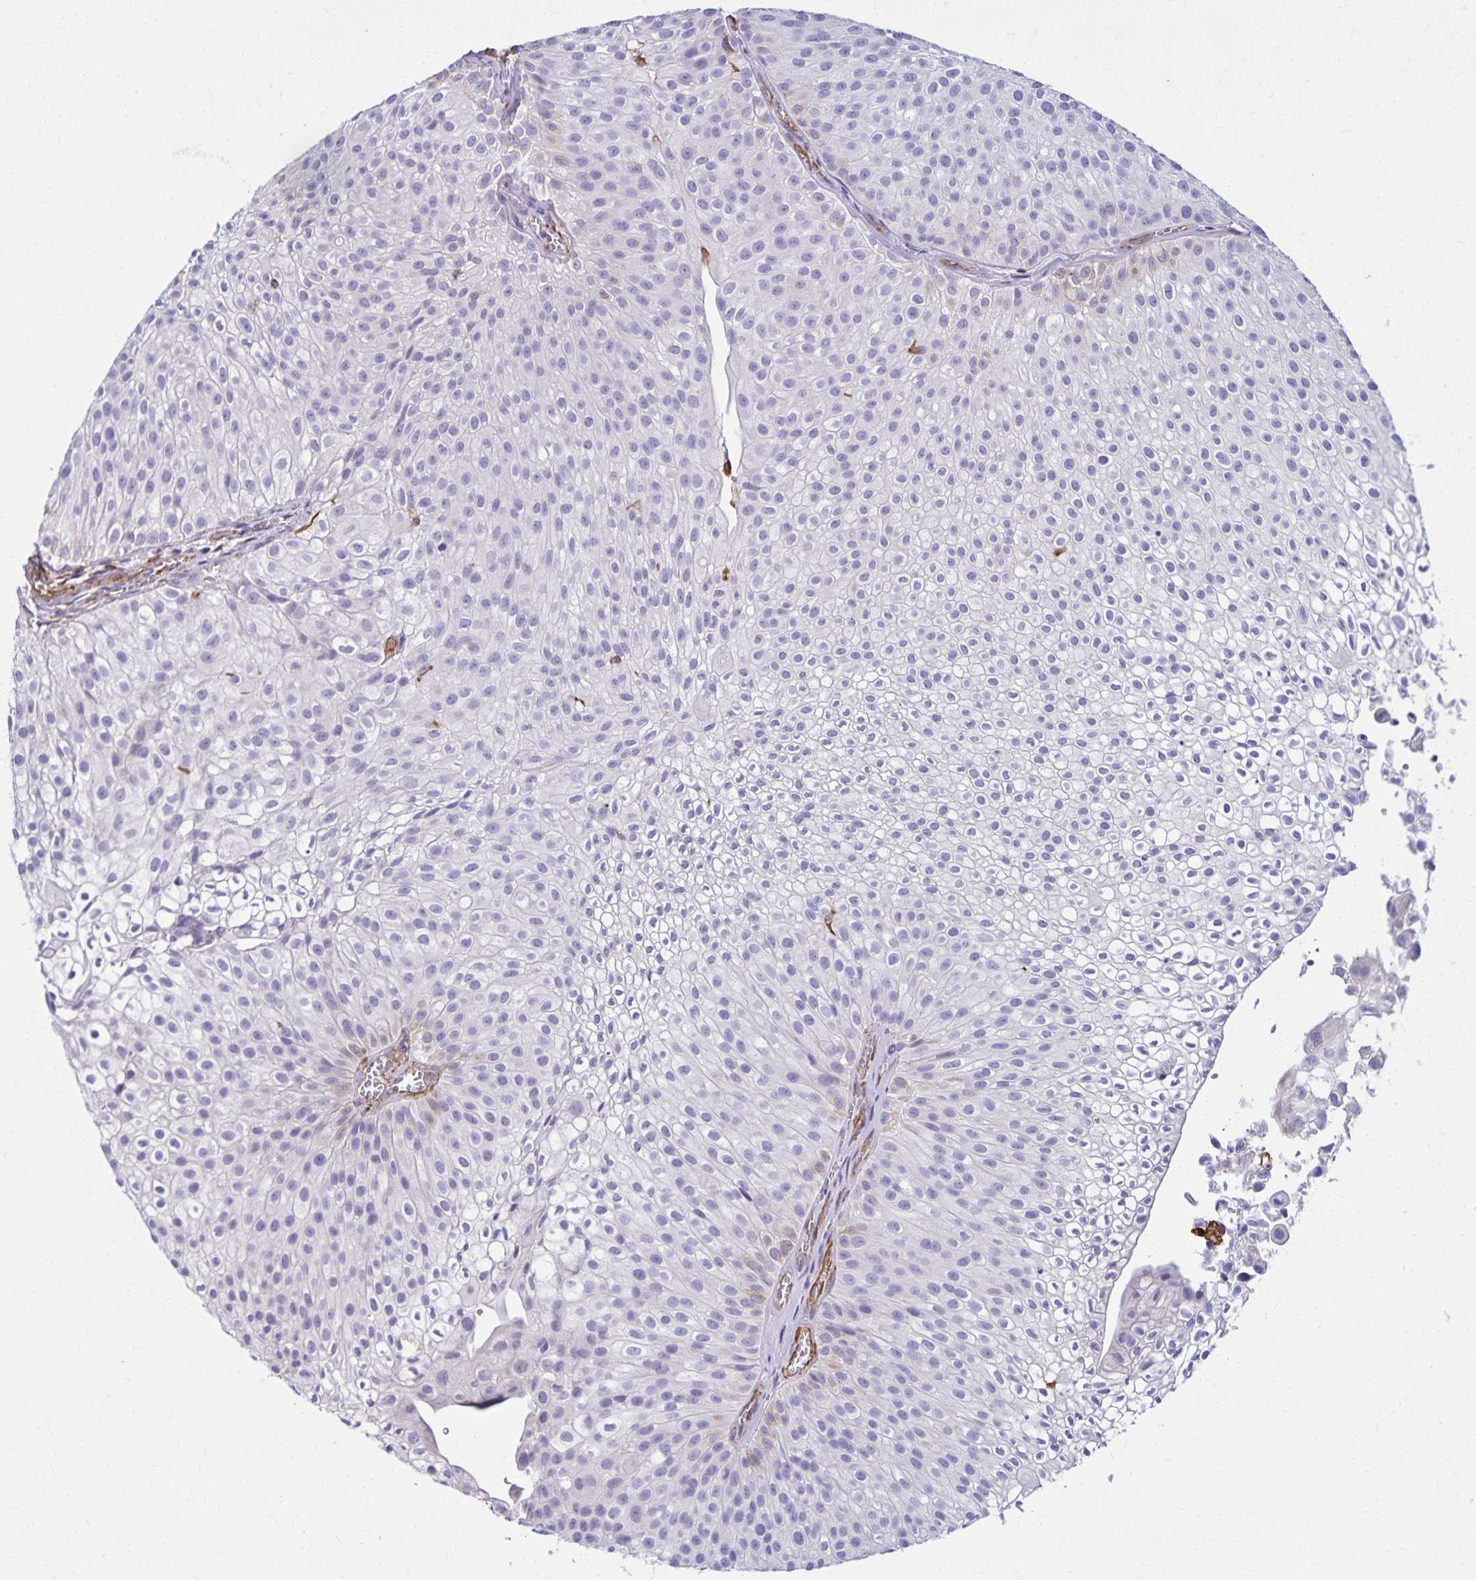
{"staining": {"intensity": "negative", "quantity": "none", "location": "none"}, "tissue": "urothelial cancer", "cell_type": "Tumor cells", "image_type": "cancer", "snomed": [{"axis": "morphology", "description": "Urothelial carcinoma, Low grade"}, {"axis": "topography", "description": "Urinary bladder"}], "caption": "Tumor cells are negative for brown protein staining in low-grade urothelial carcinoma. Brightfield microscopy of immunohistochemistry (IHC) stained with DAB (3,3'-diaminobenzidine) (brown) and hematoxylin (blue), captured at high magnification.", "gene": "TRPV6", "patient": {"sex": "male", "age": 70}}